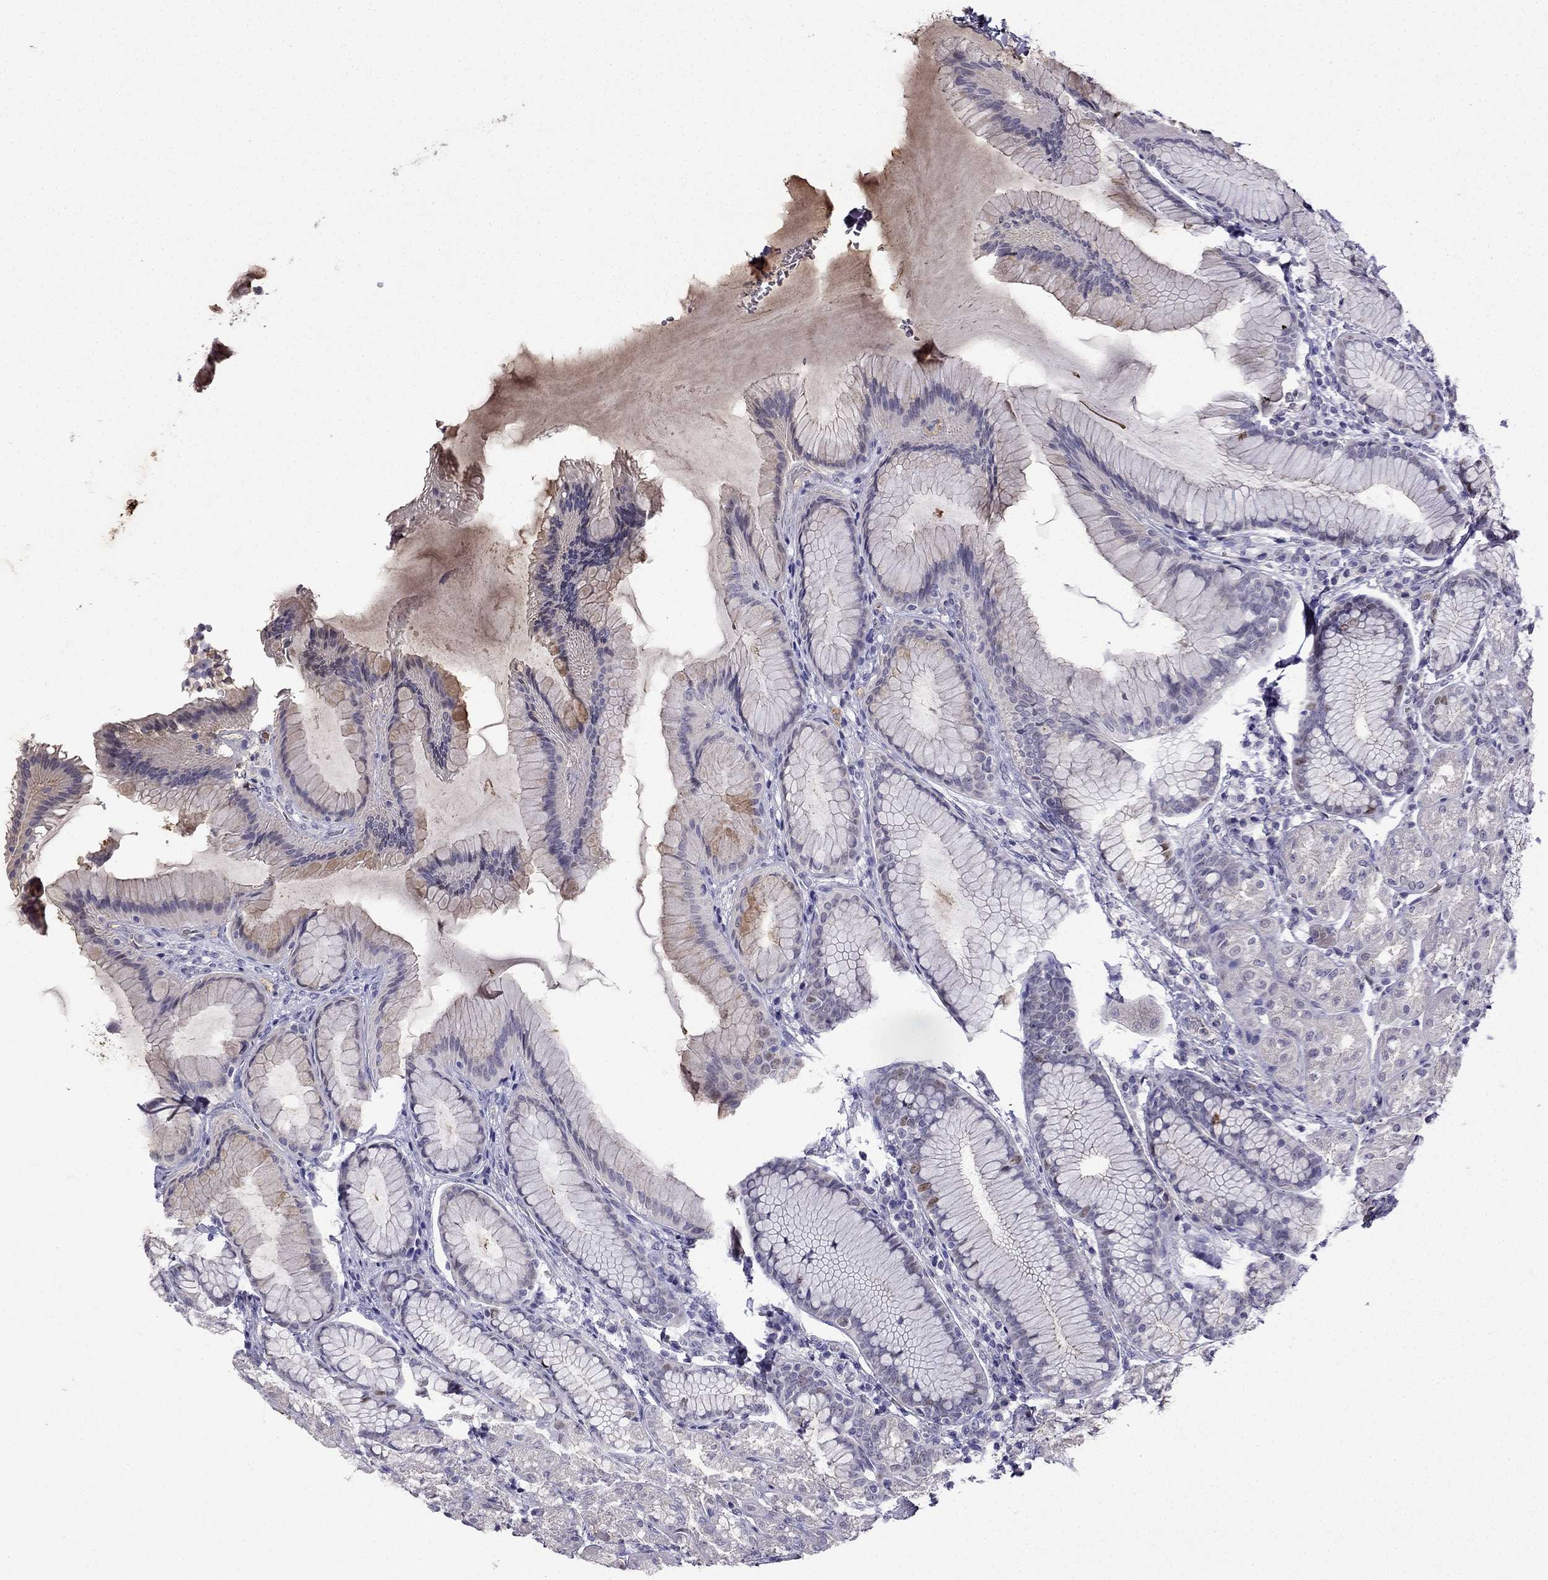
{"staining": {"intensity": "moderate", "quantity": "<25%", "location": "nuclear"}, "tissue": "stomach", "cell_type": "Glandular cells", "image_type": "normal", "snomed": [{"axis": "morphology", "description": "Normal tissue, NOS"}, {"axis": "morphology", "description": "Adenocarcinoma, NOS"}, {"axis": "topography", "description": "Stomach"}], "caption": "Protein expression analysis of unremarkable stomach demonstrates moderate nuclear positivity in about <25% of glandular cells. (DAB (3,3'-diaminobenzidine) IHC, brown staining for protein, blue staining for nuclei).", "gene": "UHRF1", "patient": {"sex": "female", "age": 79}}